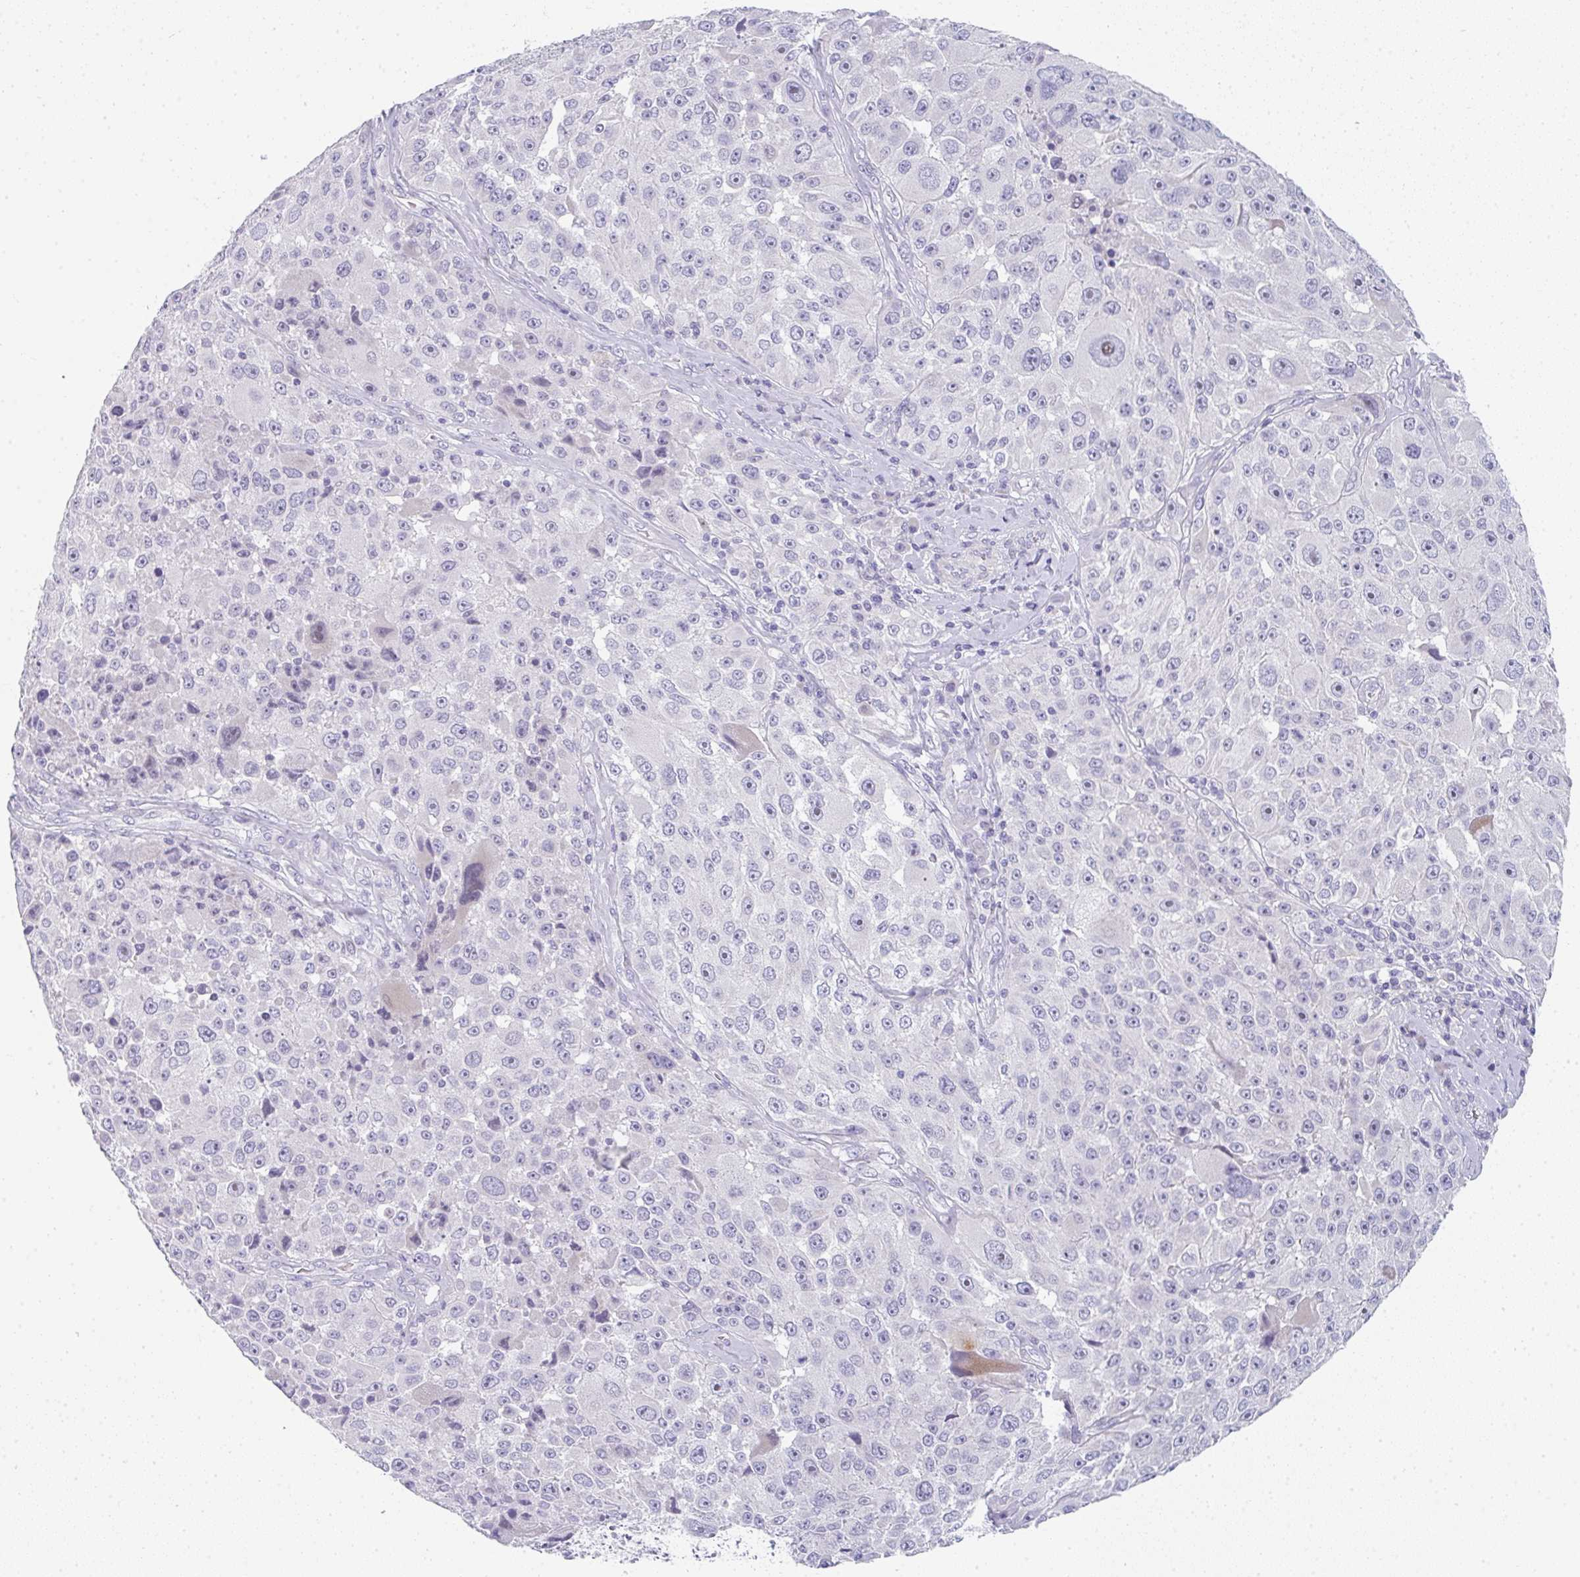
{"staining": {"intensity": "weak", "quantity": "<25%", "location": "nuclear"}, "tissue": "melanoma", "cell_type": "Tumor cells", "image_type": "cancer", "snomed": [{"axis": "morphology", "description": "Malignant melanoma, Metastatic site"}, {"axis": "topography", "description": "Lymph node"}], "caption": "Tumor cells are negative for protein expression in human melanoma. (Brightfield microscopy of DAB IHC at high magnification).", "gene": "NEU2", "patient": {"sex": "male", "age": 62}}